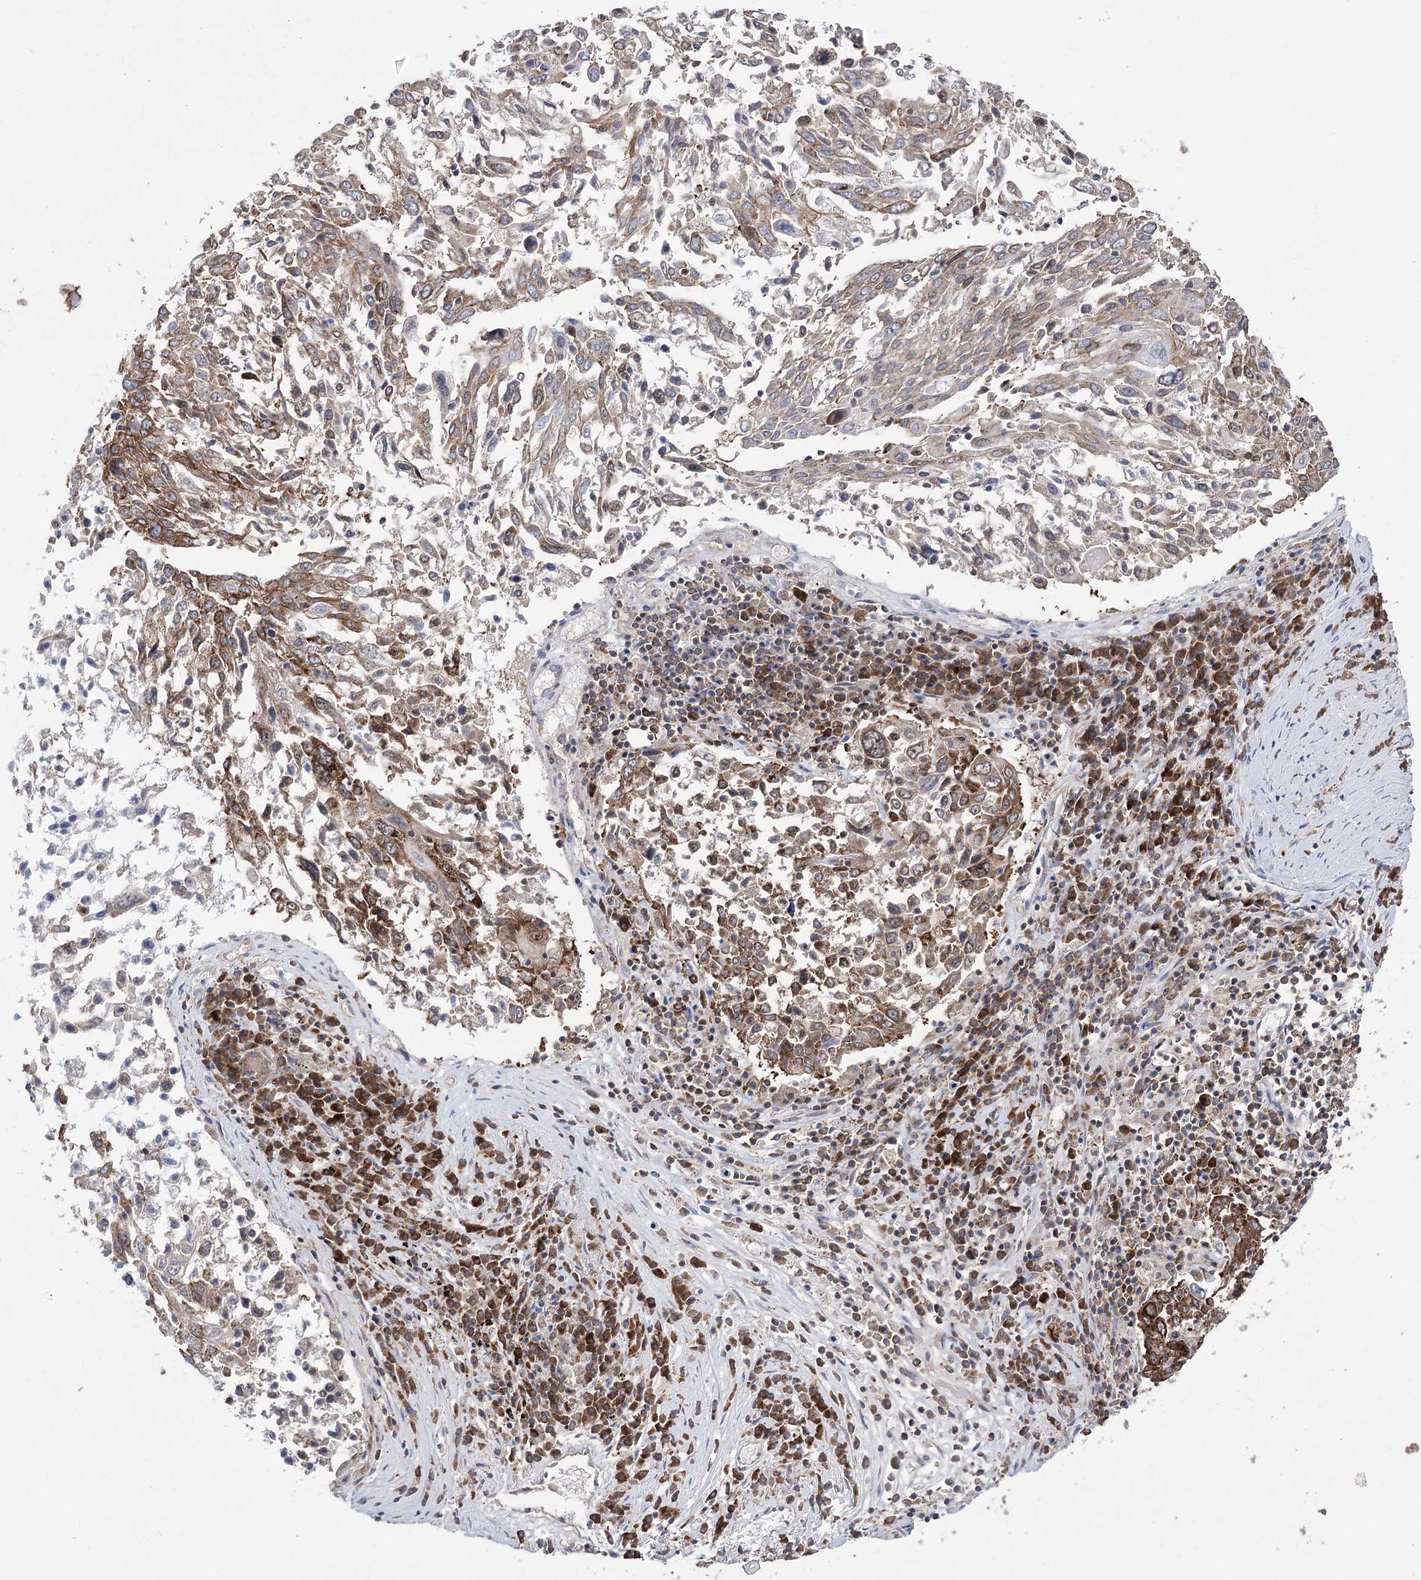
{"staining": {"intensity": "moderate", "quantity": ">75%", "location": "cytoplasmic/membranous"}, "tissue": "lung cancer", "cell_type": "Tumor cells", "image_type": "cancer", "snomed": [{"axis": "morphology", "description": "Squamous cell carcinoma, NOS"}, {"axis": "topography", "description": "Lung"}], "caption": "A brown stain shows moderate cytoplasmic/membranous staining of a protein in human lung cancer (squamous cell carcinoma) tumor cells.", "gene": "ZNF622", "patient": {"sex": "male", "age": 65}}